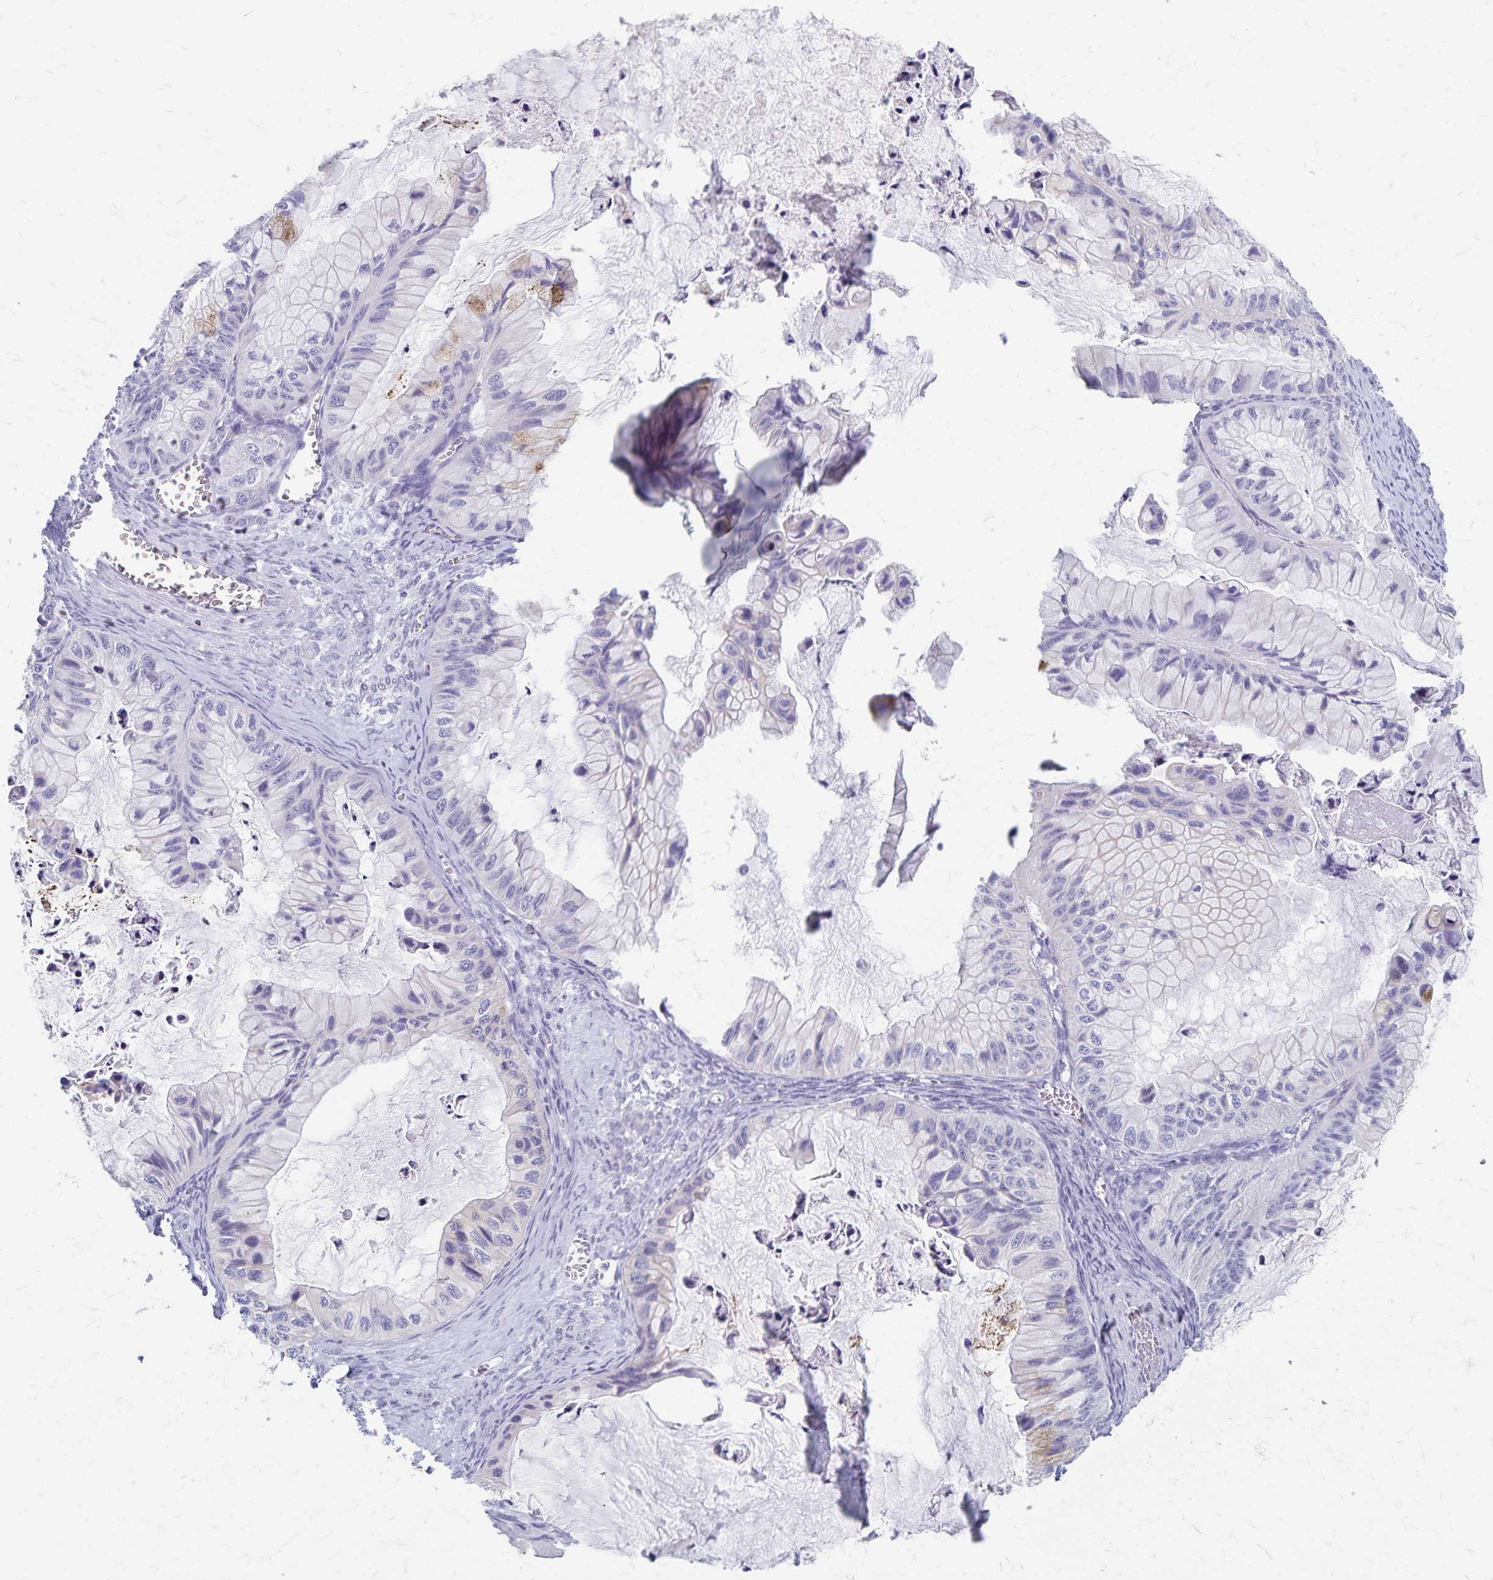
{"staining": {"intensity": "negative", "quantity": "none", "location": "none"}, "tissue": "ovarian cancer", "cell_type": "Tumor cells", "image_type": "cancer", "snomed": [{"axis": "morphology", "description": "Cystadenocarcinoma, mucinous, NOS"}, {"axis": "topography", "description": "Ovary"}], "caption": "The photomicrograph reveals no significant staining in tumor cells of mucinous cystadenocarcinoma (ovarian).", "gene": "GPBAR1", "patient": {"sex": "female", "age": 72}}